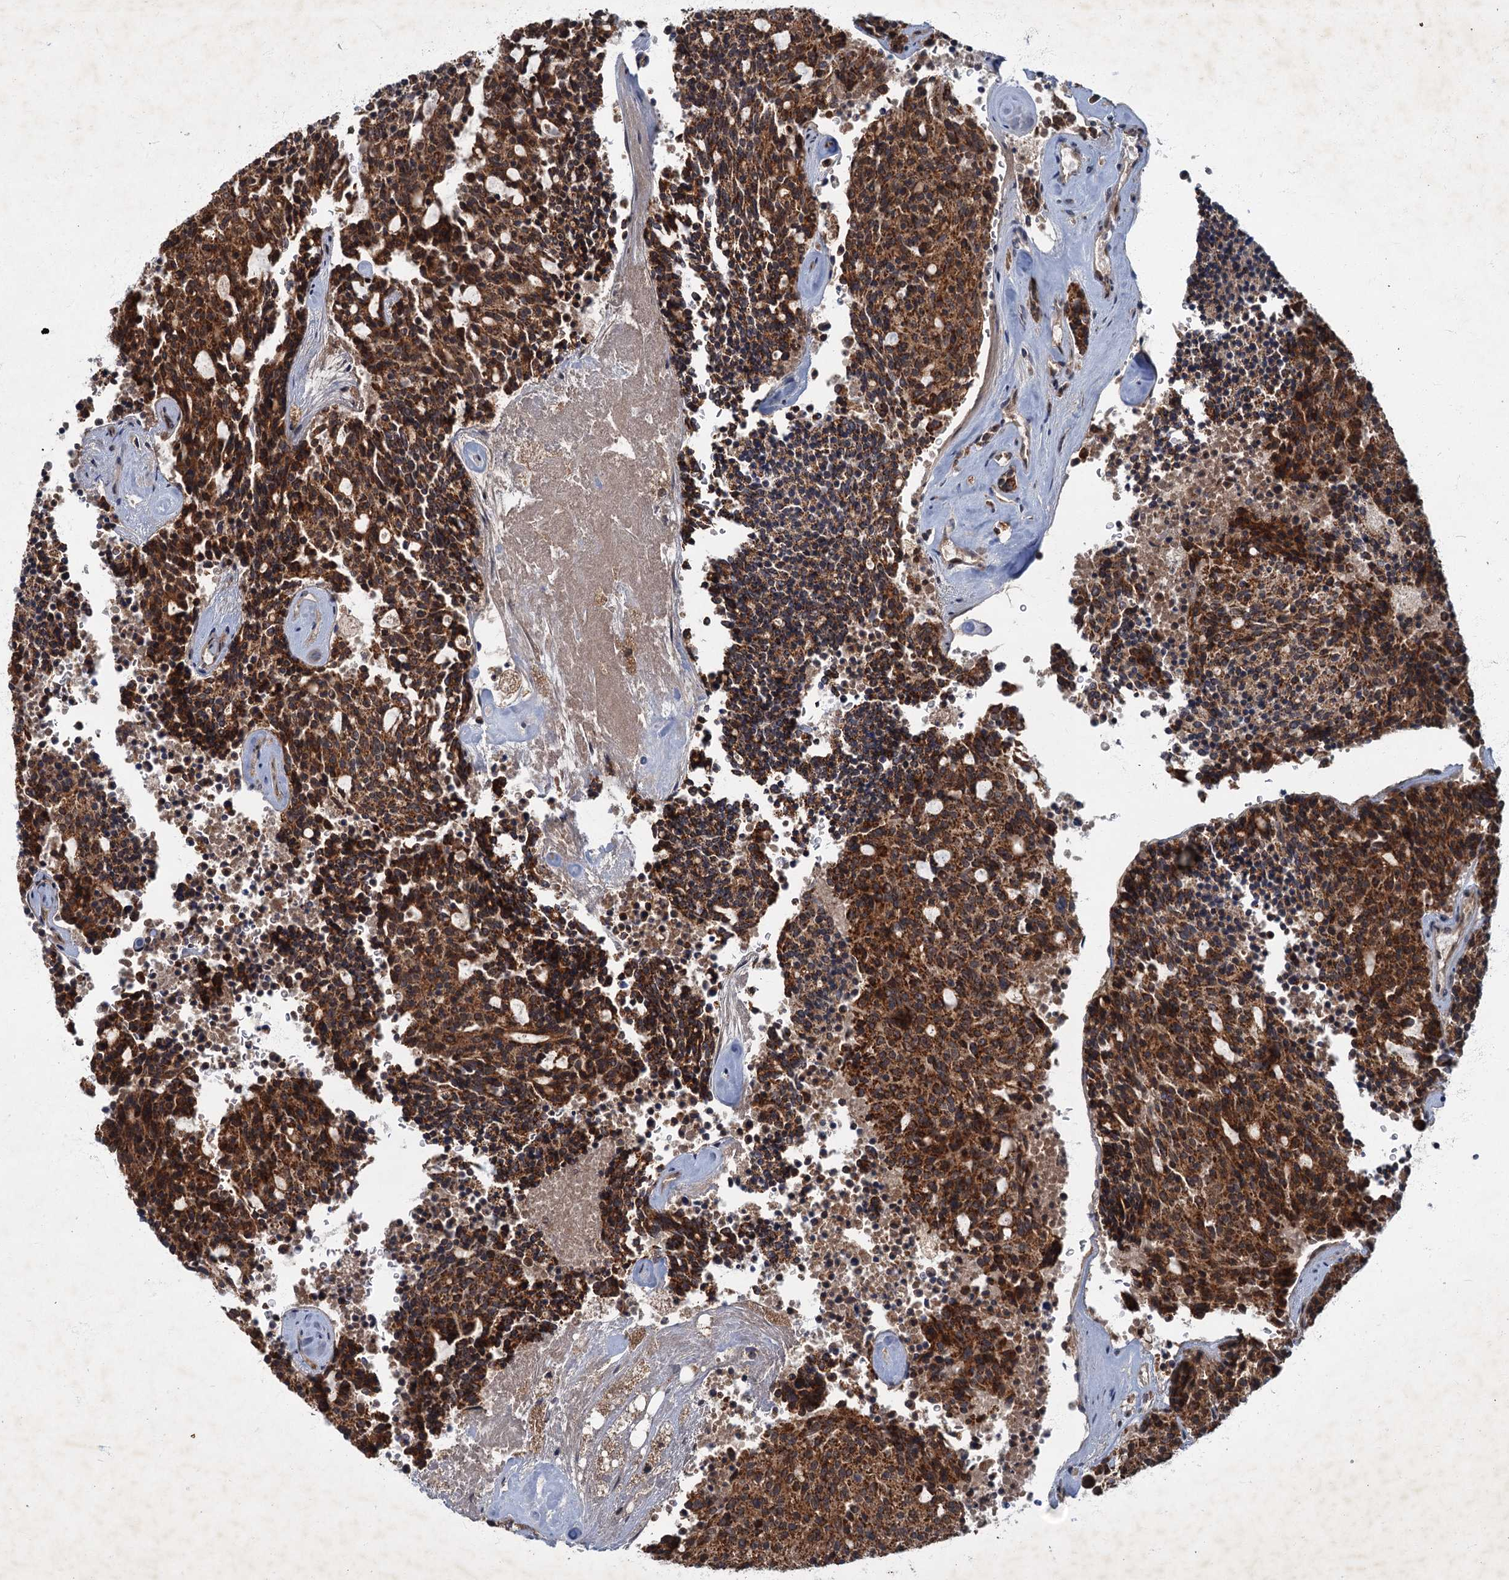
{"staining": {"intensity": "strong", "quantity": ">75%", "location": "cytoplasmic/membranous"}, "tissue": "carcinoid", "cell_type": "Tumor cells", "image_type": "cancer", "snomed": [{"axis": "morphology", "description": "Carcinoid, malignant, NOS"}, {"axis": "topography", "description": "Pancreas"}], "caption": "Carcinoid stained with a brown dye shows strong cytoplasmic/membranous positive positivity in approximately >75% of tumor cells.", "gene": "SLC11A2", "patient": {"sex": "female", "age": 54}}